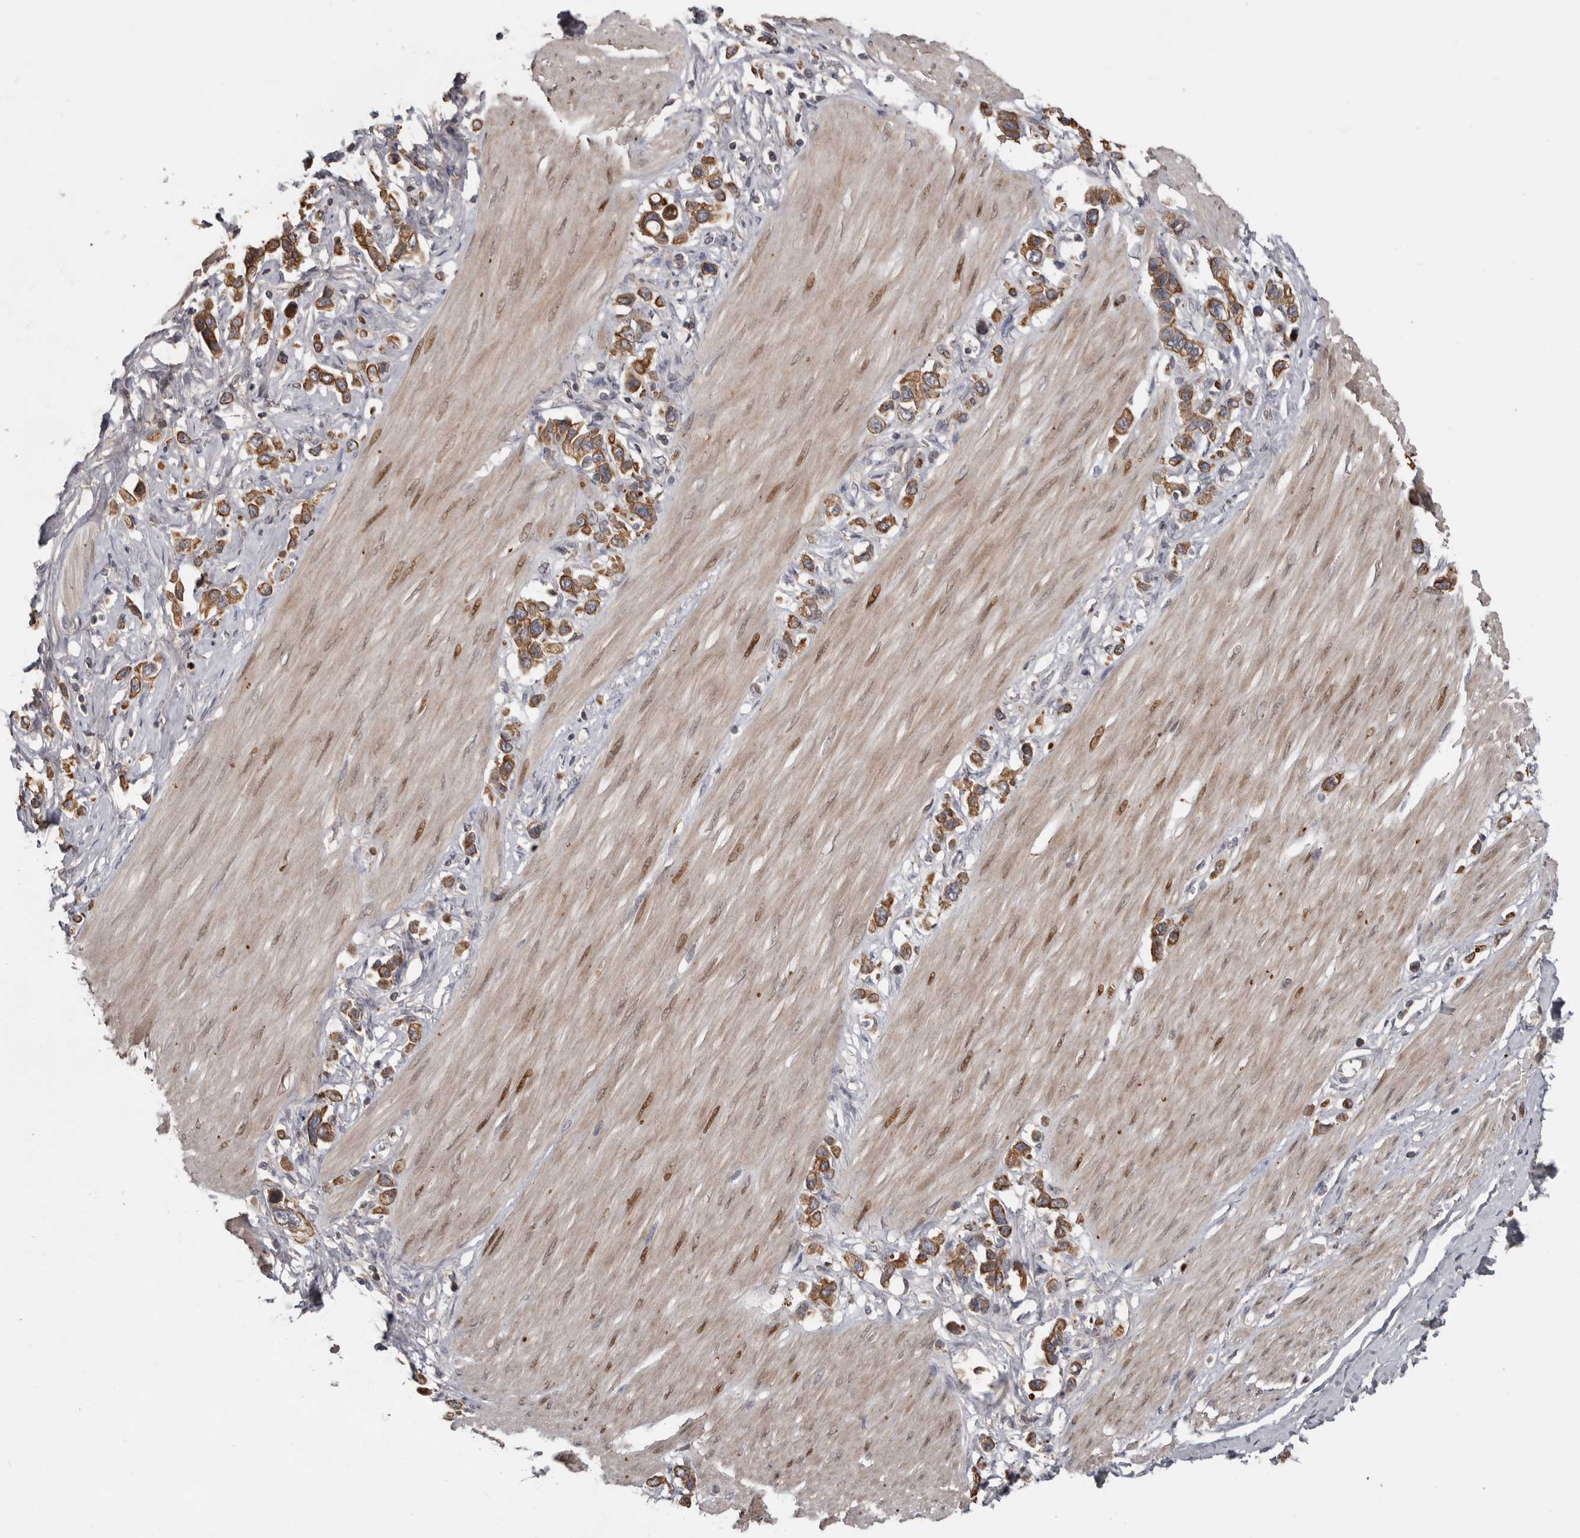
{"staining": {"intensity": "moderate", "quantity": ">75%", "location": "cytoplasmic/membranous"}, "tissue": "stomach cancer", "cell_type": "Tumor cells", "image_type": "cancer", "snomed": [{"axis": "morphology", "description": "Adenocarcinoma, NOS"}, {"axis": "topography", "description": "Stomach"}], "caption": "Immunohistochemistry photomicrograph of neoplastic tissue: stomach adenocarcinoma stained using IHC demonstrates medium levels of moderate protein expression localized specifically in the cytoplasmic/membranous of tumor cells, appearing as a cytoplasmic/membranous brown color.", "gene": "NMUR1", "patient": {"sex": "female", "age": 65}}